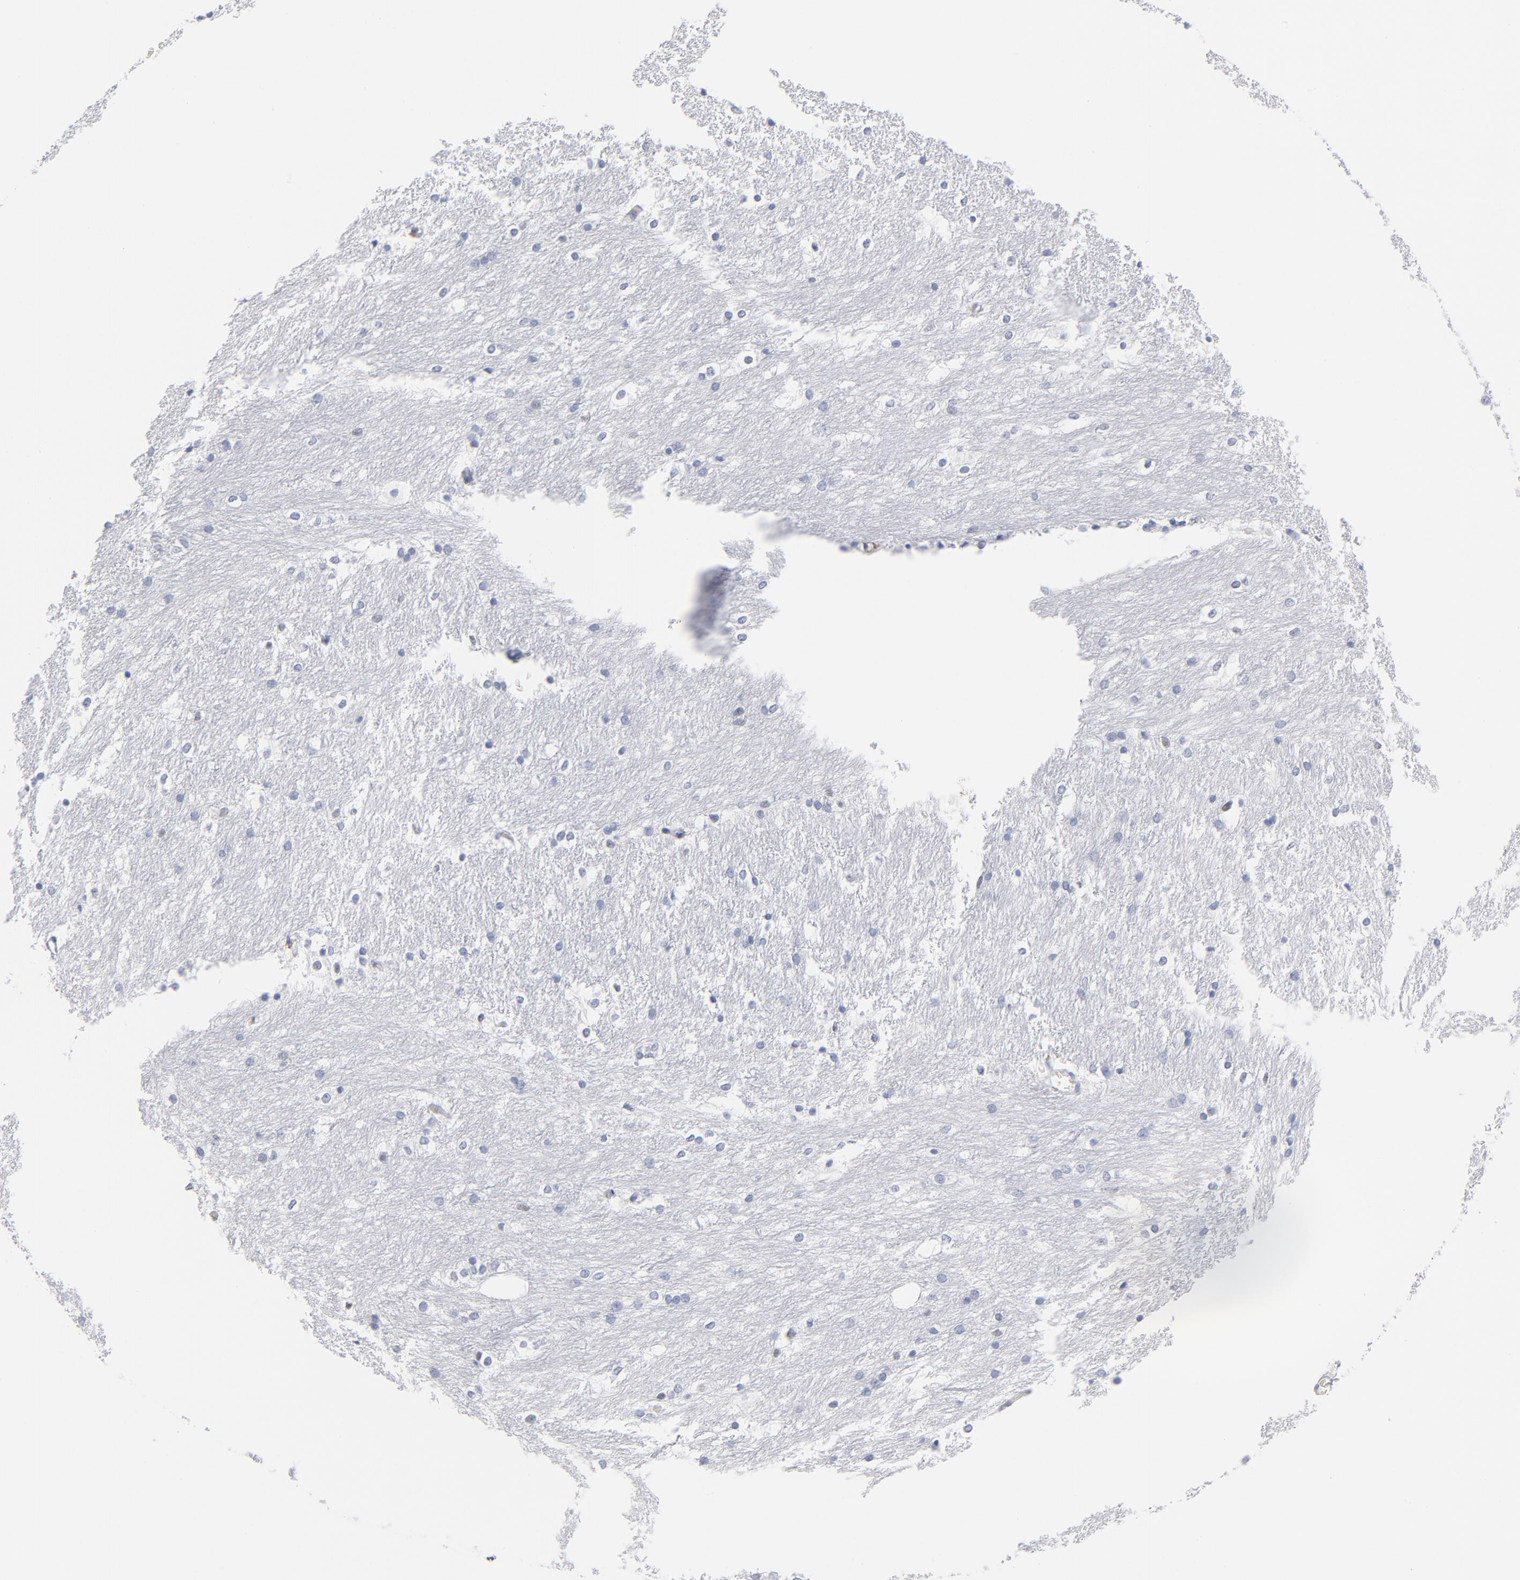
{"staining": {"intensity": "negative", "quantity": "none", "location": "none"}, "tissue": "caudate", "cell_type": "Glial cells", "image_type": "normal", "snomed": [{"axis": "morphology", "description": "Normal tissue, NOS"}, {"axis": "topography", "description": "Lateral ventricle wall"}], "caption": "DAB (3,3'-diaminobenzidine) immunohistochemical staining of benign caudate displays no significant expression in glial cells.", "gene": "CD2", "patient": {"sex": "female", "age": 19}}